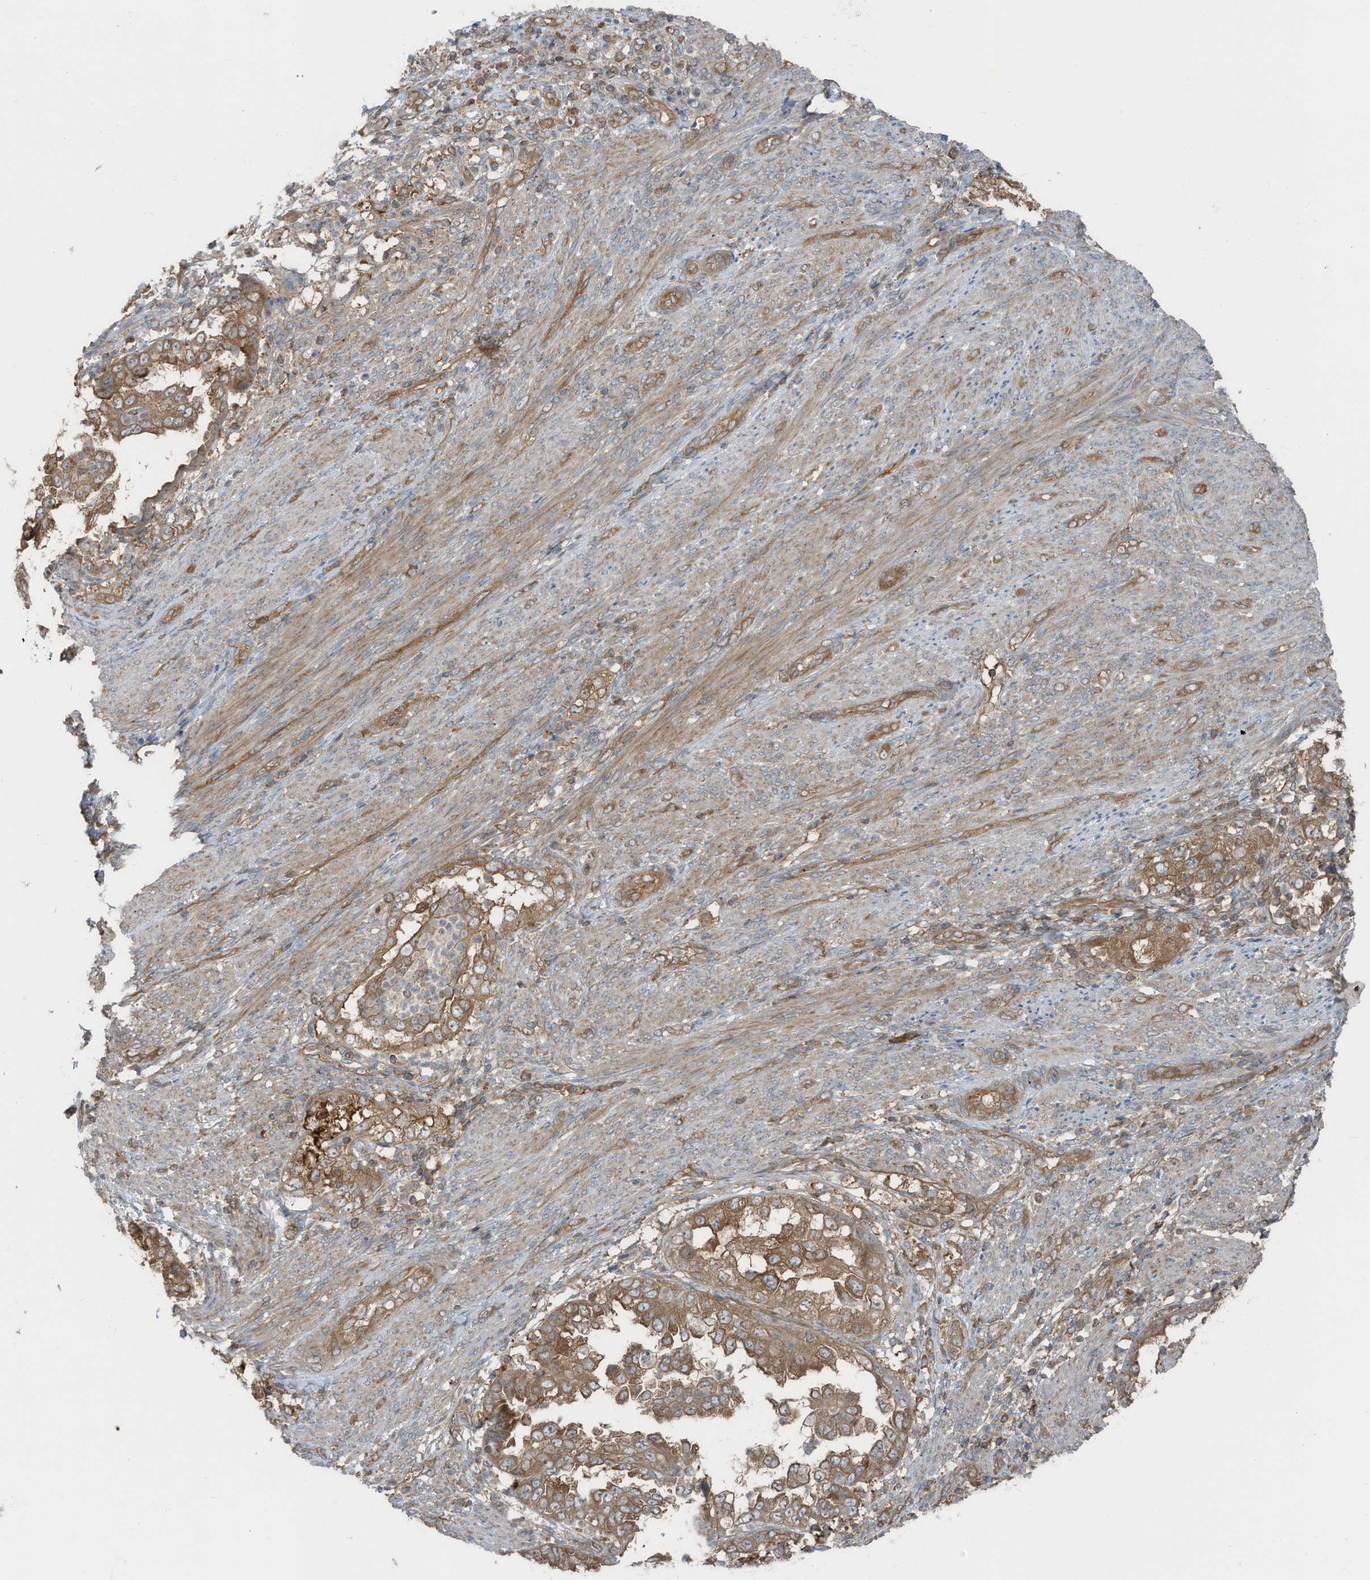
{"staining": {"intensity": "moderate", "quantity": ">75%", "location": "cytoplasmic/membranous"}, "tissue": "endometrial cancer", "cell_type": "Tumor cells", "image_type": "cancer", "snomed": [{"axis": "morphology", "description": "Adenocarcinoma, NOS"}, {"axis": "topography", "description": "Endometrium"}], "caption": "Tumor cells display medium levels of moderate cytoplasmic/membranous positivity in about >75% of cells in human endometrial adenocarcinoma. (DAB (3,3'-diaminobenzidine) IHC, brown staining for protein, blue staining for nuclei).", "gene": "TXNDC9", "patient": {"sex": "female", "age": 85}}